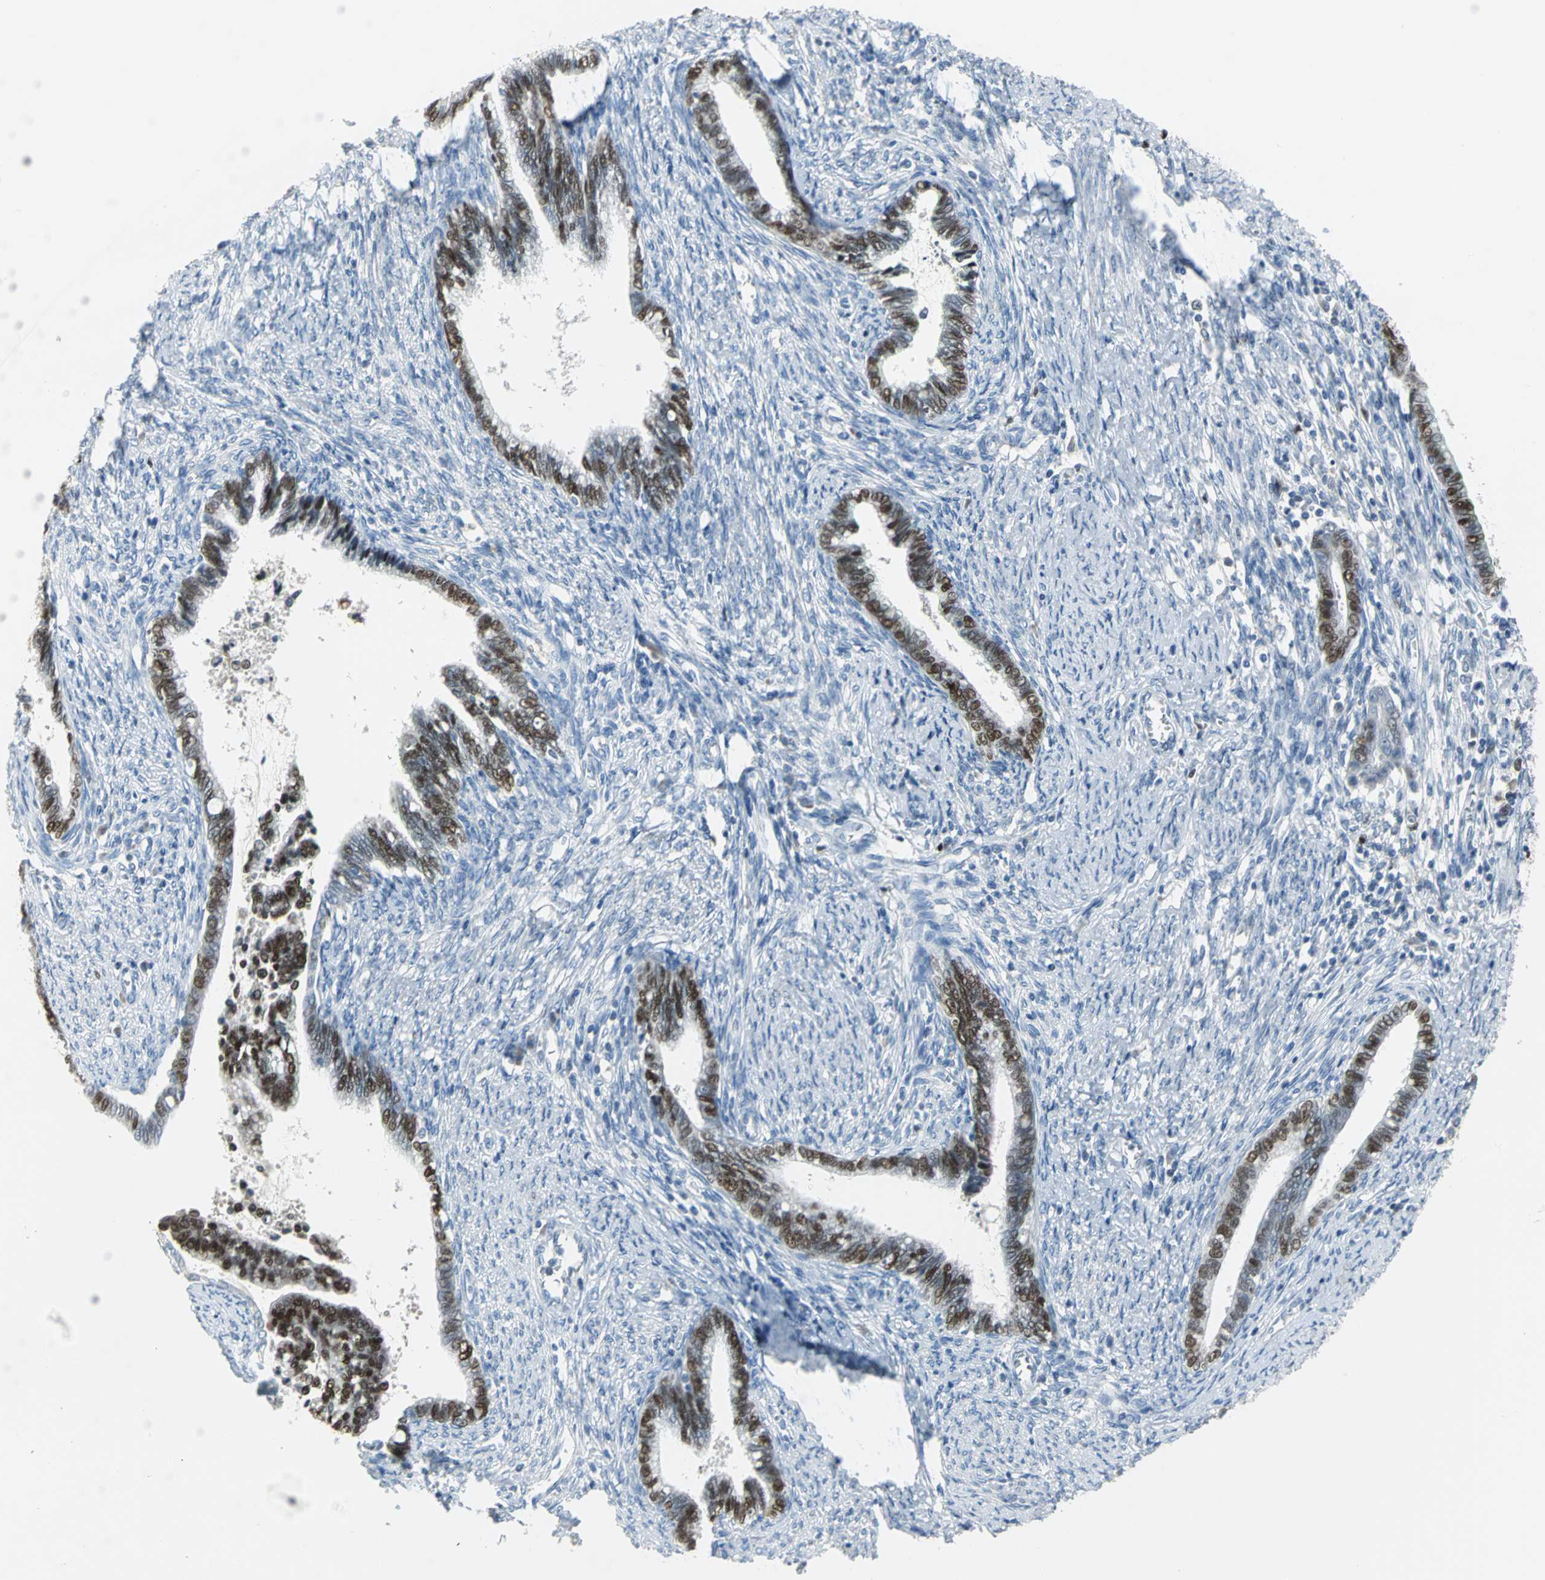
{"staining": {"intensity": "strong", "quantity": "25%-75%", "location": "nuclear"}, "tissue": "cervical cancer", "cell_type": "Tumor cells", "image_type": "cancer", "snomed": [{"axis": "morphology", "description": "Adenocarcinoma, NOS"}, {"axis": "topography", "description": "Cervix"}], "caption": "Strong nuclear protein positivity is present in about 25%-75% of tumor cells in cervical cancer (adenocarcinoma).", "gene": "MCM3", "patient": {"sex": "female", "age": 44}}